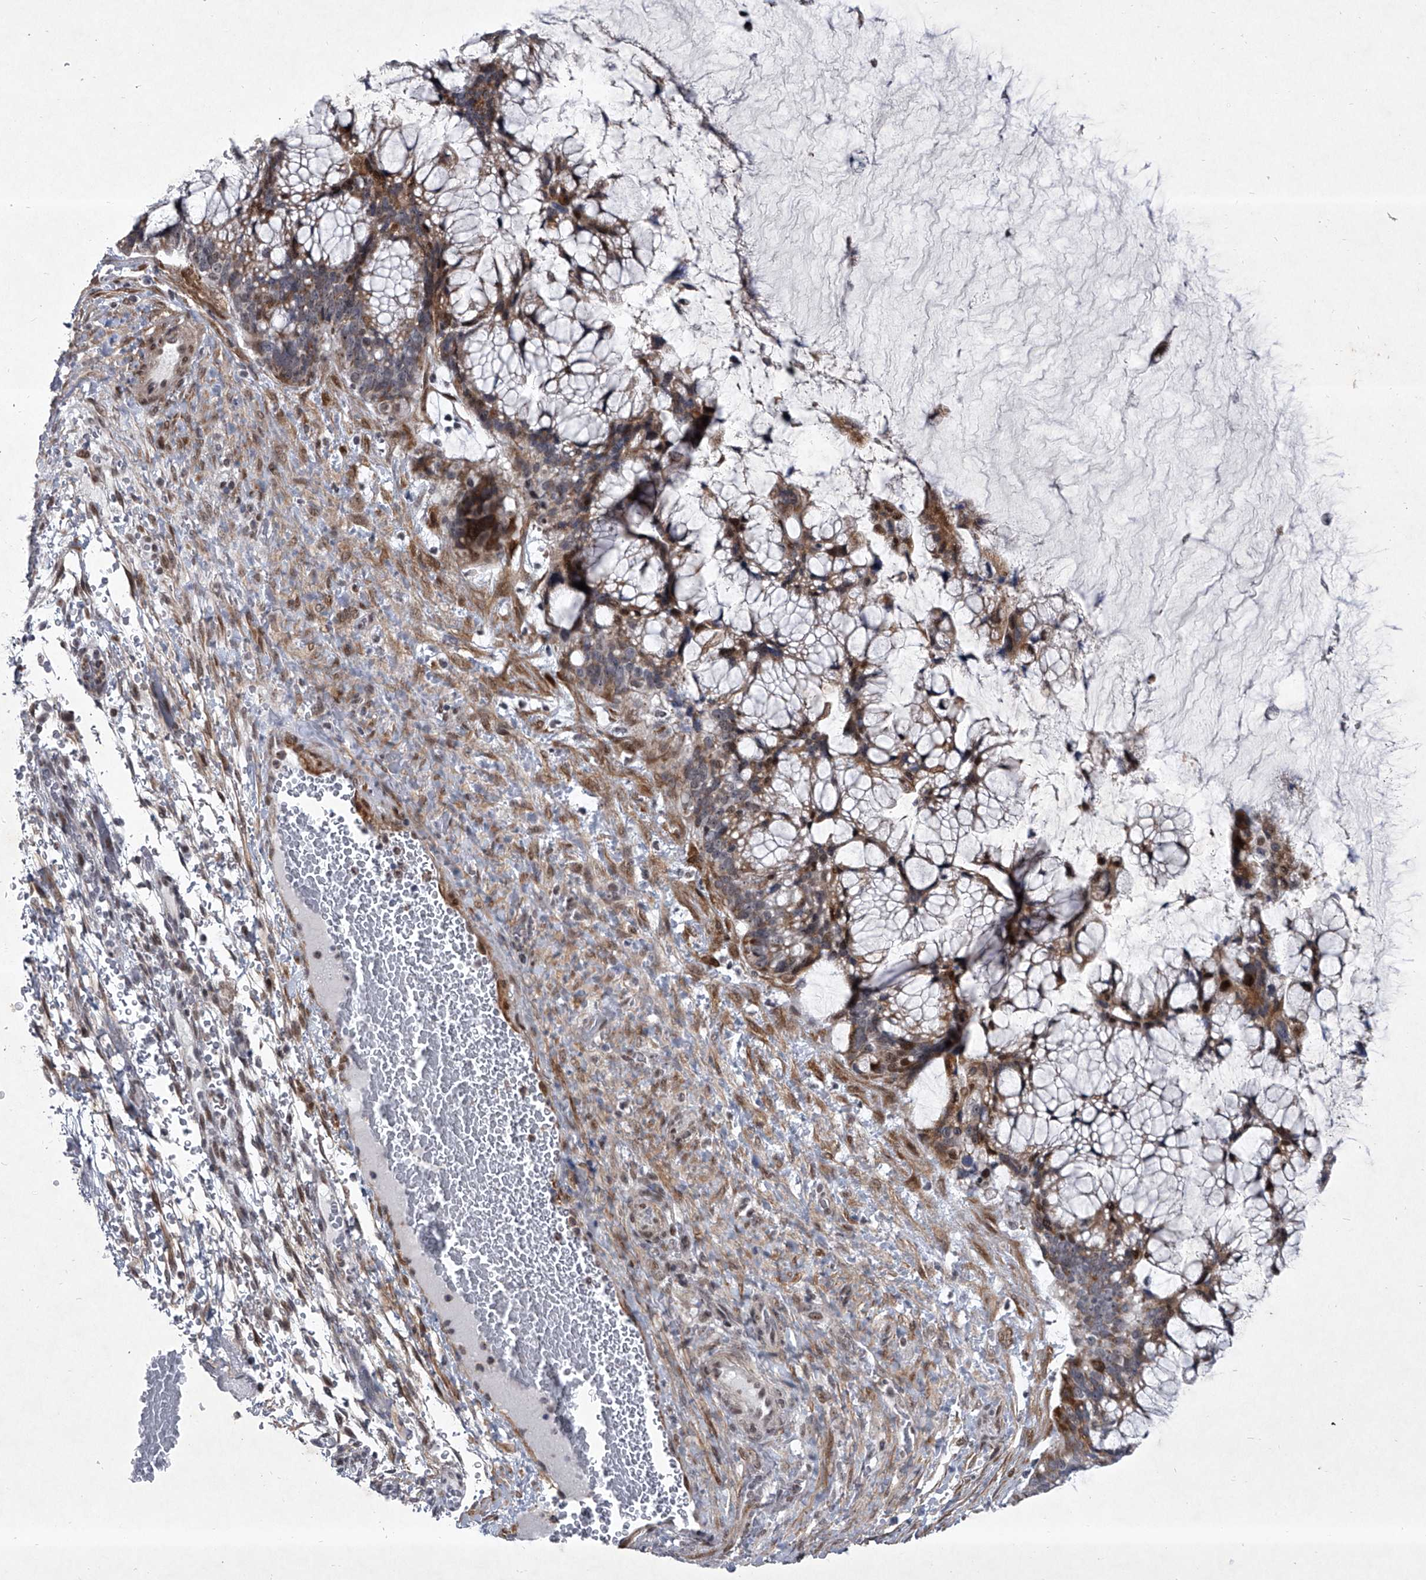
{"staining": {"intensity": "moderate", "quantity": "25%-75%", "location": "cytoplasmic/membranous,nuclear"}, "tissue": "ovarian cancer", "cell_type": "Tumor cells", "image_type": "cancer", "snomed": [{"axis": "morphology", "description": "Cystadenocarcinoma, mucinous, NOS"}, {"axis": "topography", "description": "Ovary"}], "caption": "DAB (3,3'-diaminobenzidine) immunohistochemical staining of human ovarian cancer (mucinous cystadenocarcinoma) displays moderate cytoplasmic/membranous and nuclear protein staining in approximately 25%-75% of tumor cells. Using DAB (3,3'-diaminobenzidine) (brown) and hematoxylin (blue) stains, captured at high magnification using brightfield microscopy.", "gene": "MLLT1", "patient": {"sex": "female", "age": 37}}